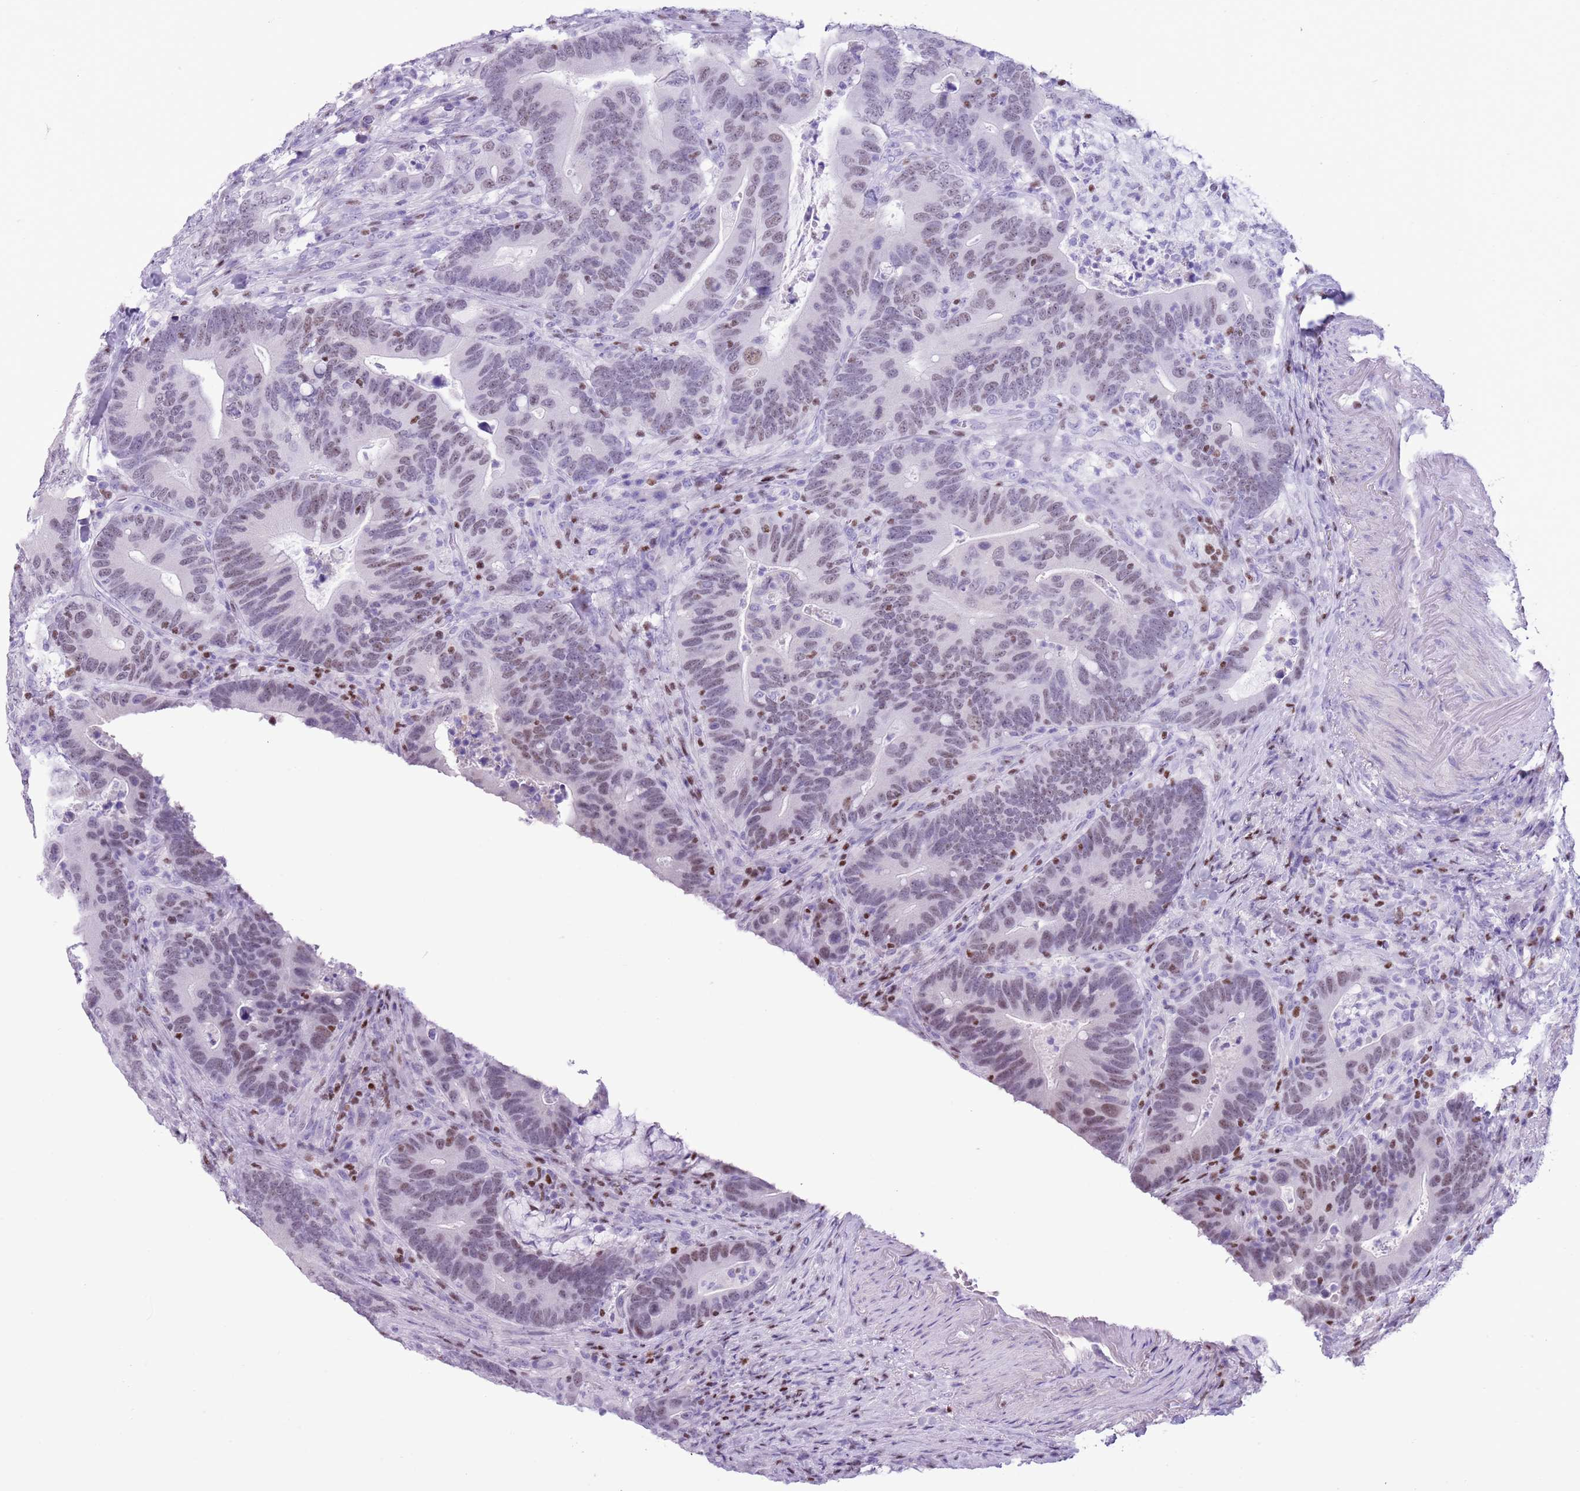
{"staining": {"intensity": "moderate", "quantity": "<25%", "location": "nuclear"}, "tissue": "colorectal cancer", "cell_type": "Tumor cells", "image_type": "cancer", "snomed": [{"axis": "morphology", "description": "Adenocarcinoma, NOS"}, {"axis": "topography", "description": "Colon"}], "caption": "DAB (3,3'-diaminobenzidine) immunohistochemical staining of adenocarcinoma (colorectal) shows moderate nuclear protein positivity in approximately <25% of tumor cells.", "gene": "BCL11B", "patient": {"sex": "female", "age": 66}}